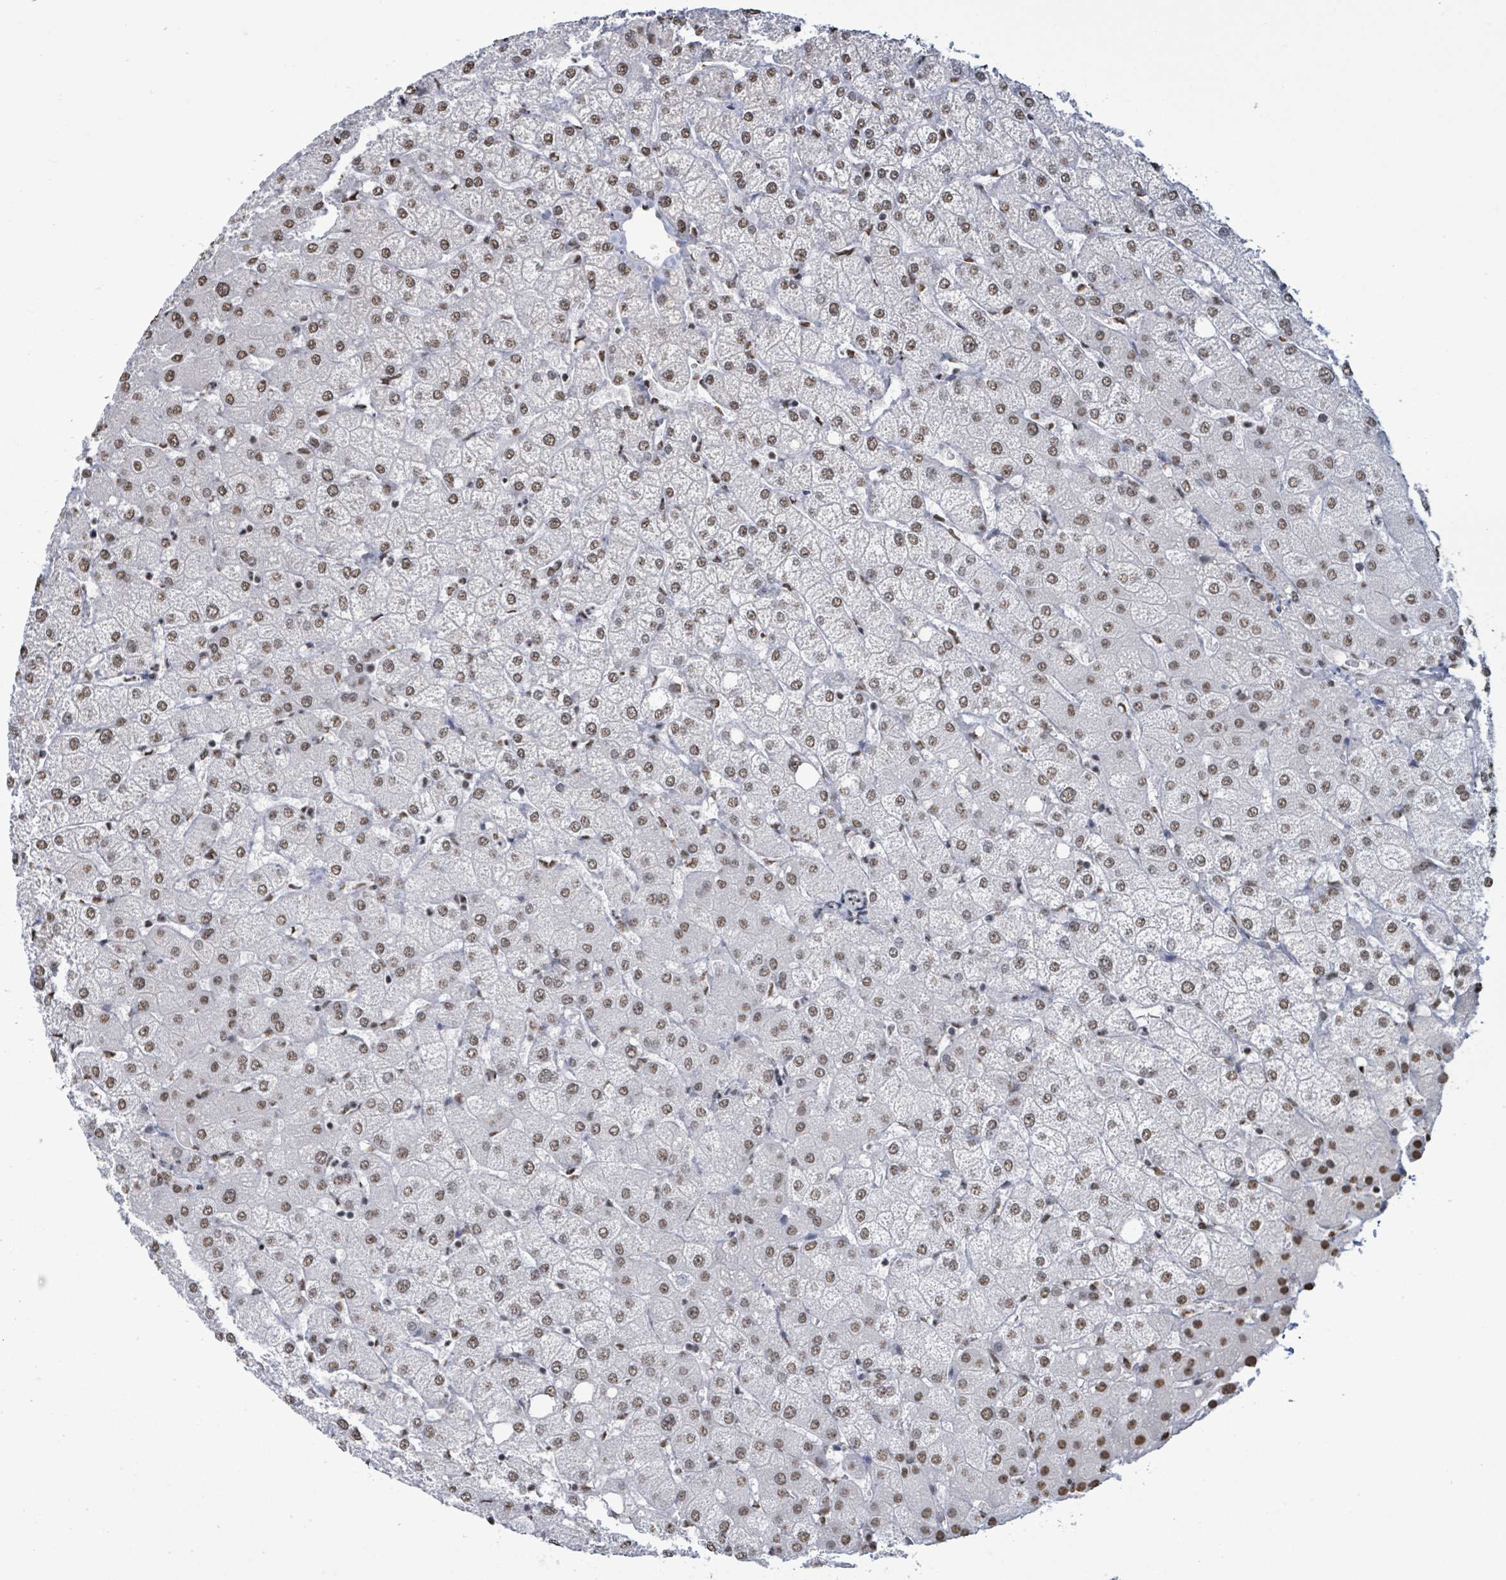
{"staining": {"intensity": "weak", "quantity": ">75%", "location": "nuclear"}, "tissue": "liver", "cell_type": "Cholangiocytes", "image_type": "normal", "snomed": [{"axis": "morphology", "description": "Normal tissue, NOS"}, {"axis": "topography", "description": "Liver"}], "caption": "Weak nuclear positivity for a protein is seen in about >75% of cholangiocytes of unremarkable liver using IHC.", "gene": "SAMD14", "patient": {"sex": "female", "age": 54}}